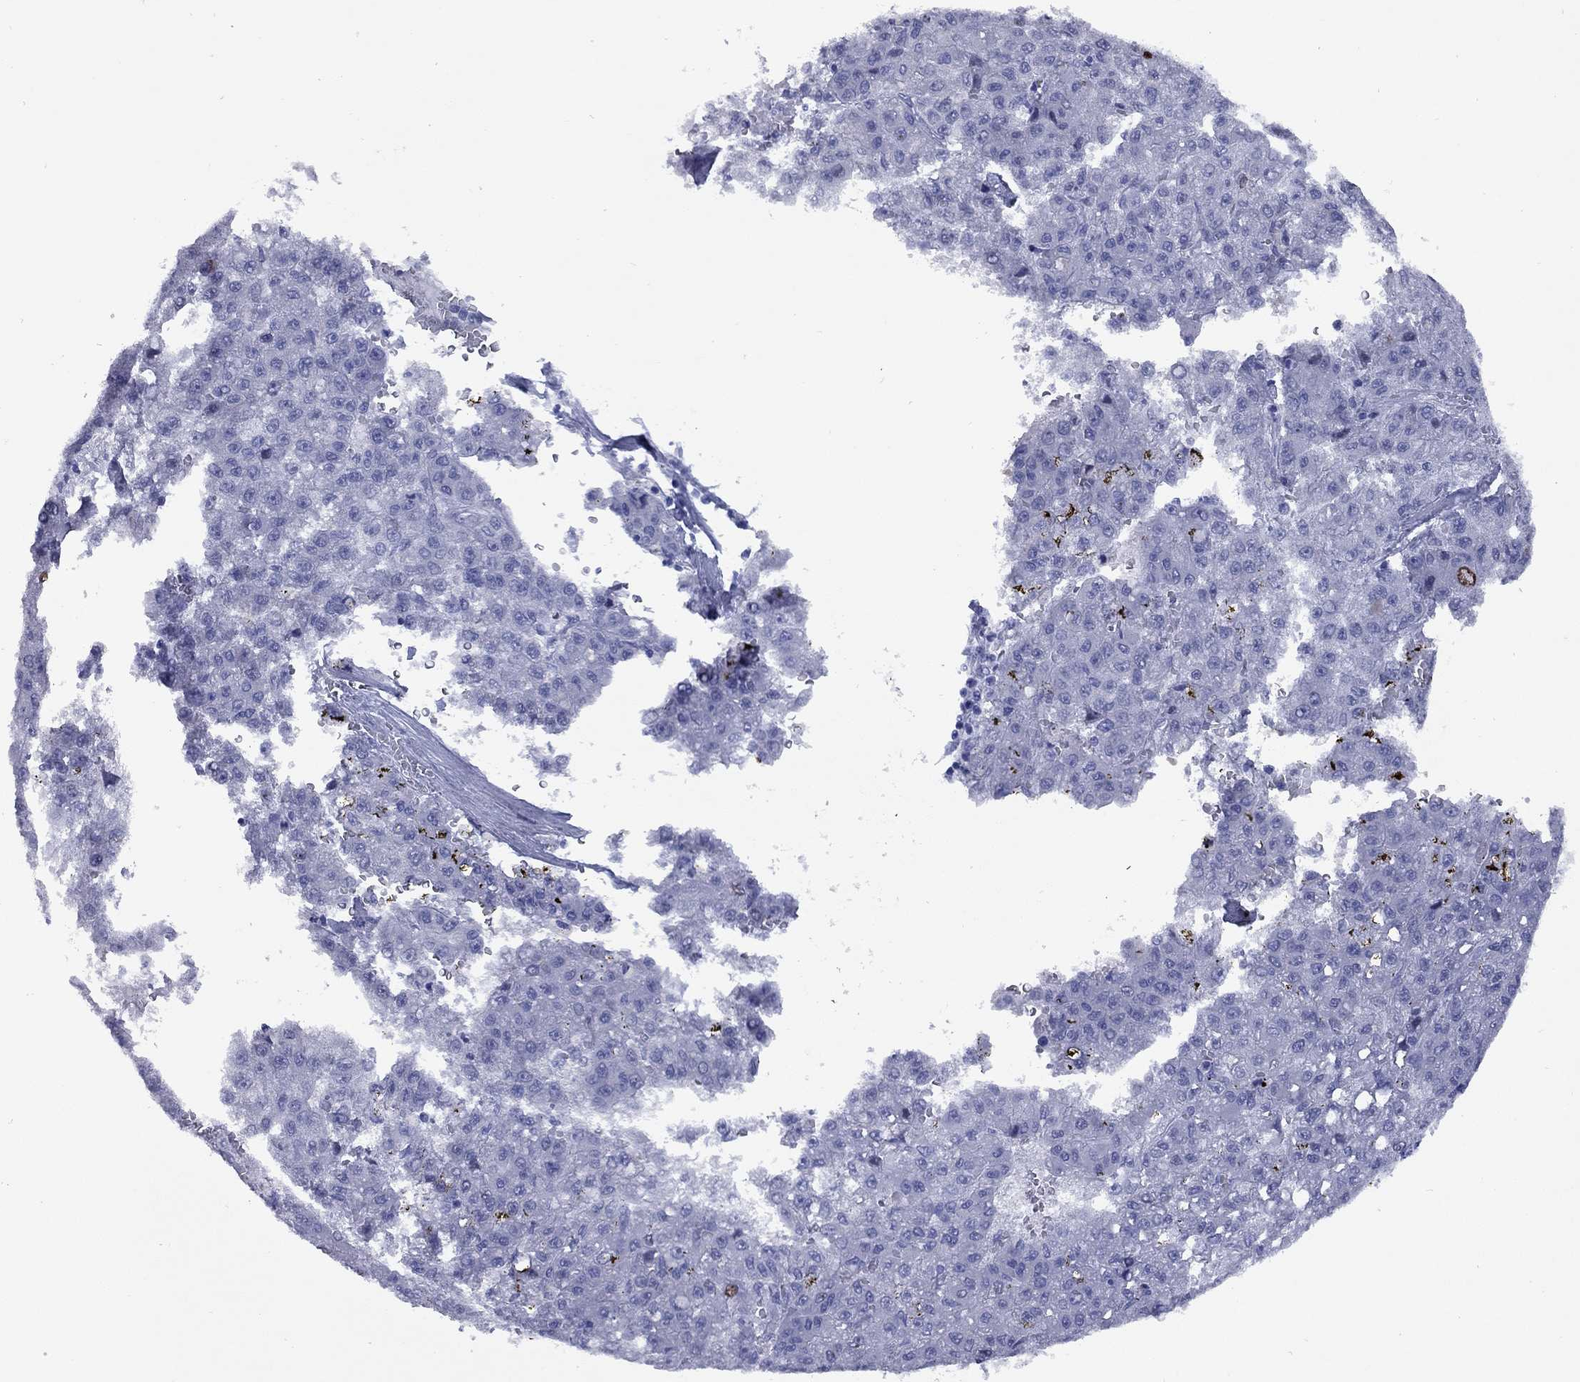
{"staining": {"intensity": "negative", "quantity": "none", "location": "none"}, "tissue": "liver cancer", "cell_type": "Tumor cells", "image_type": "cancer", "snomed": [{"axis": "morphology", "description": "Carcinoma, Hepatocellular, NOS"}, {"axis": "topography", "description": "Liver"}], "caption": "Tumor cells are negative for brown protein staining in liver cancer (hepatocellular carcinoma). (DAB (3,3'-diaminobenzidine) immunohistochemistry (IHC), high magnification).", "gene": "CCNA1", "patient": {"sex": "male", "age": 70}}